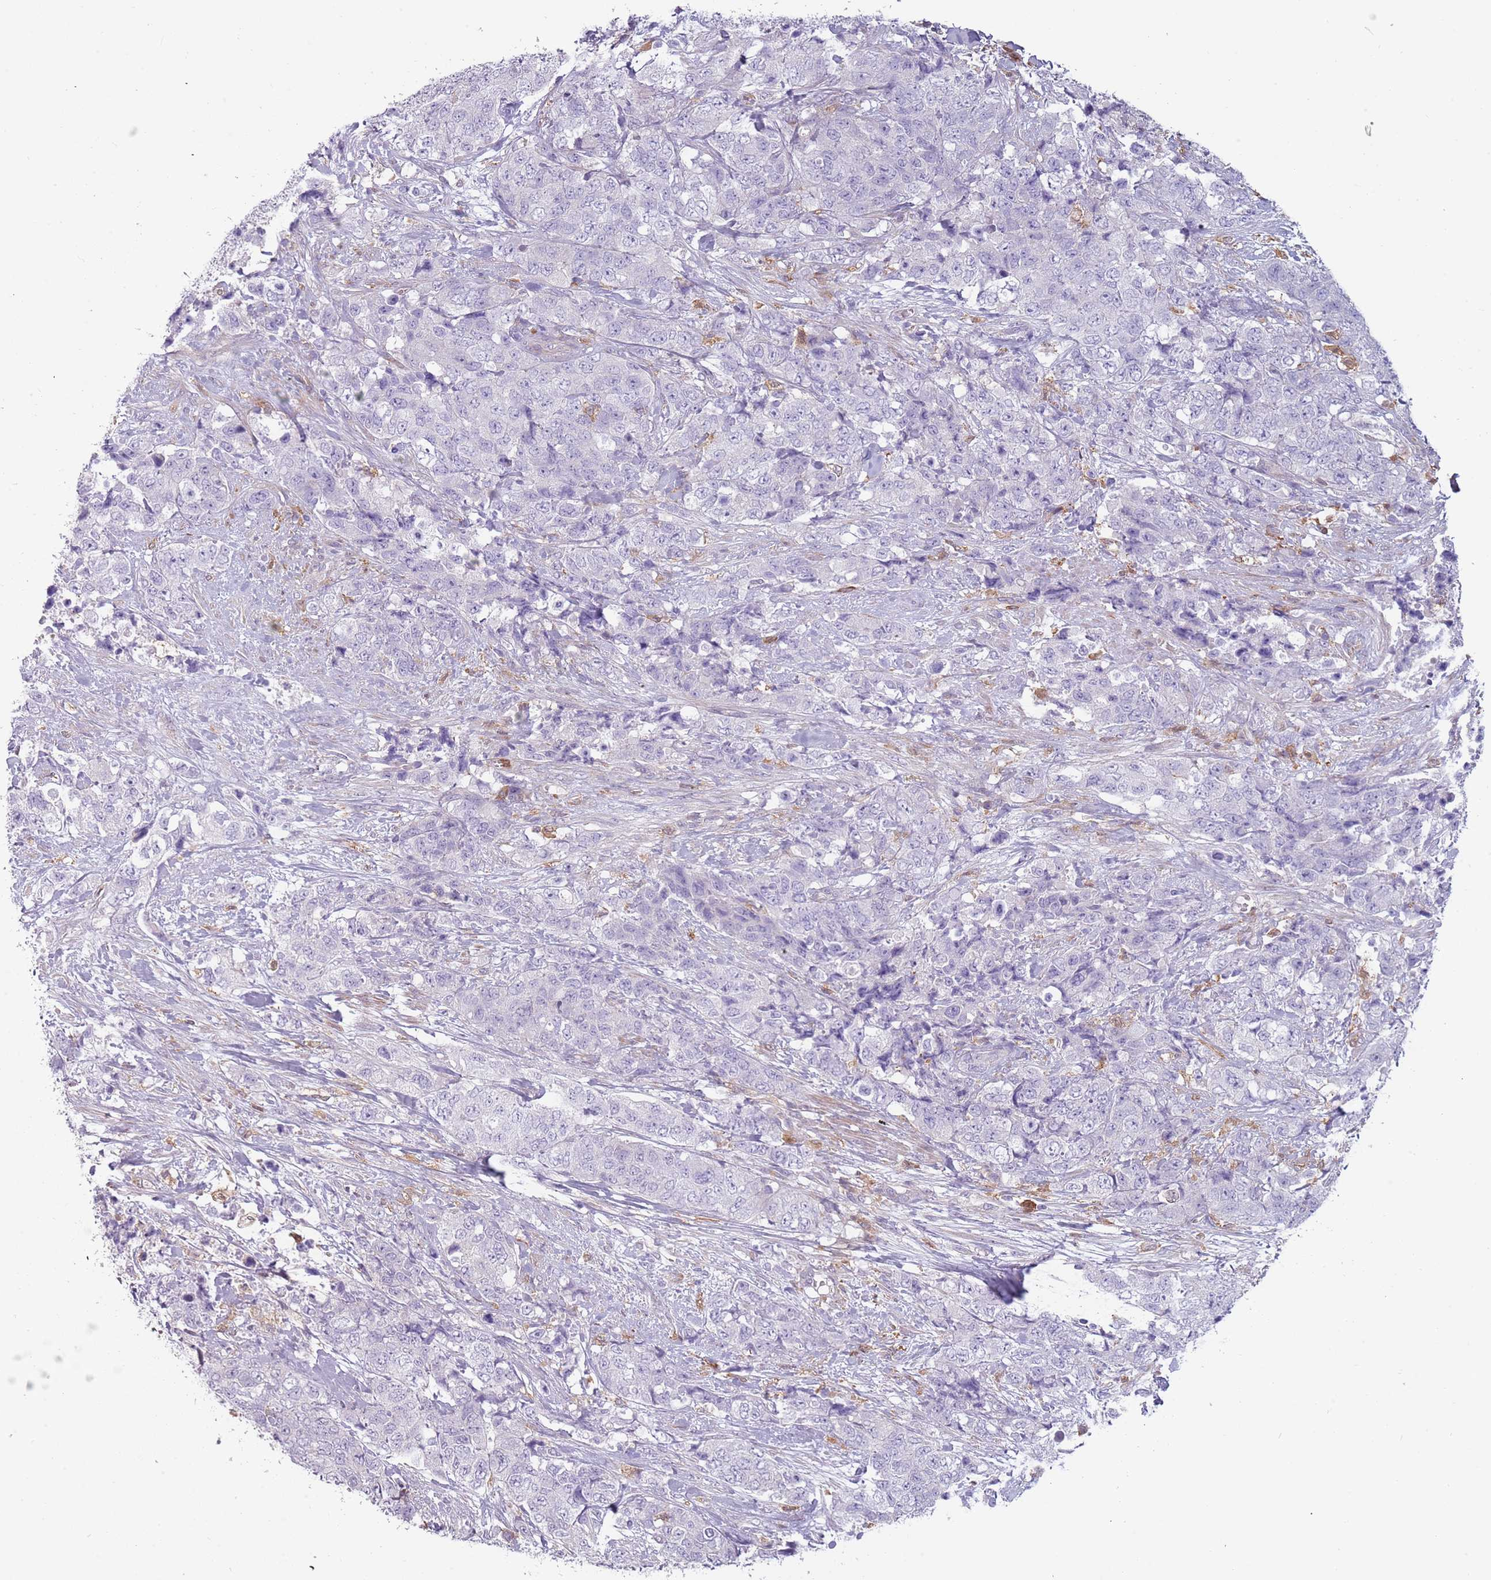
{"staining": {"intensity": "negative", "quantity": "none", "location": "none"}, "tissue": "urothelial cancer", "cell_type": "Tumor cells", "image_type": "cancer", "snomed": [{"axis": "morphology", "description": "Urothelial carcinoma, High grade"}, {"axis": "topography", "description": "Urinary bladder"}], "caption": "The micrograph demonstrates no significant positivity in tumor cells of urothelial cancer.", "gene": "NADK", "patient": {"sex": "female", "age": 78}}